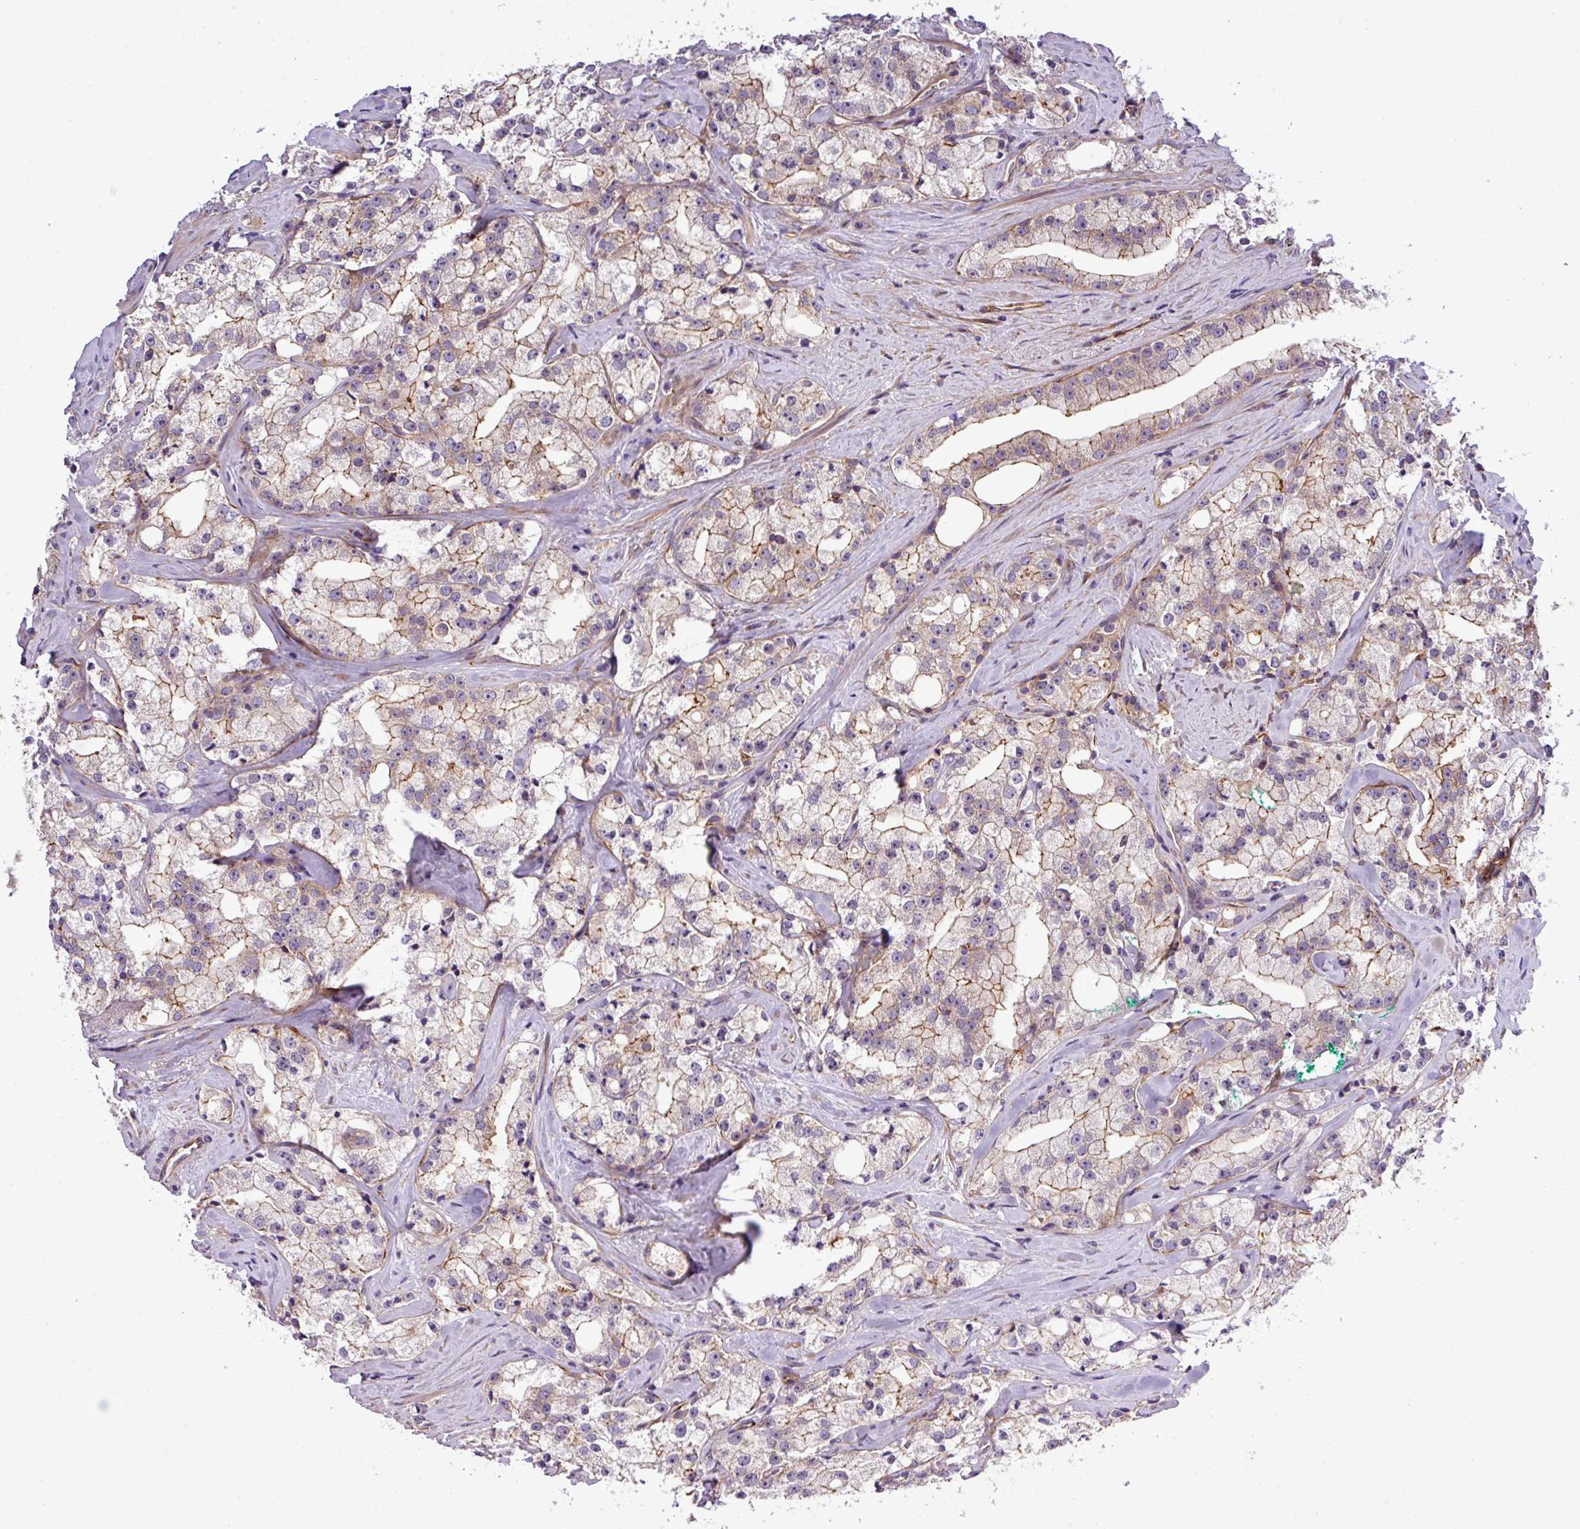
{"staining": {"intensity": "moderate", "quantity": "25%-75%", "location": "cytoplasmic/membranous"}, "tissue": "prostate cancer", "cell_type": "Tumor cells", "image_type": "cancer", "snomed": [{"axis": "morphology", "description": "Adenocarcinoma, High grade"}, {"axis": "topography", "description": "Prostate"}], "caption": "Immunohistochemistry (IHC) micrograph of neoplastic tissue: high-grade adenocarcinoma (prostate) stained using immunohistochemistry demonstrates medium levels of moderate protein expression localized specifically in the cytoplasmic/membranous of tumor cells, appearing as a cytoplasmic/membranous brown color.", "gene": "PARD6A", "patient": {"sex": "male", "age": 64}}